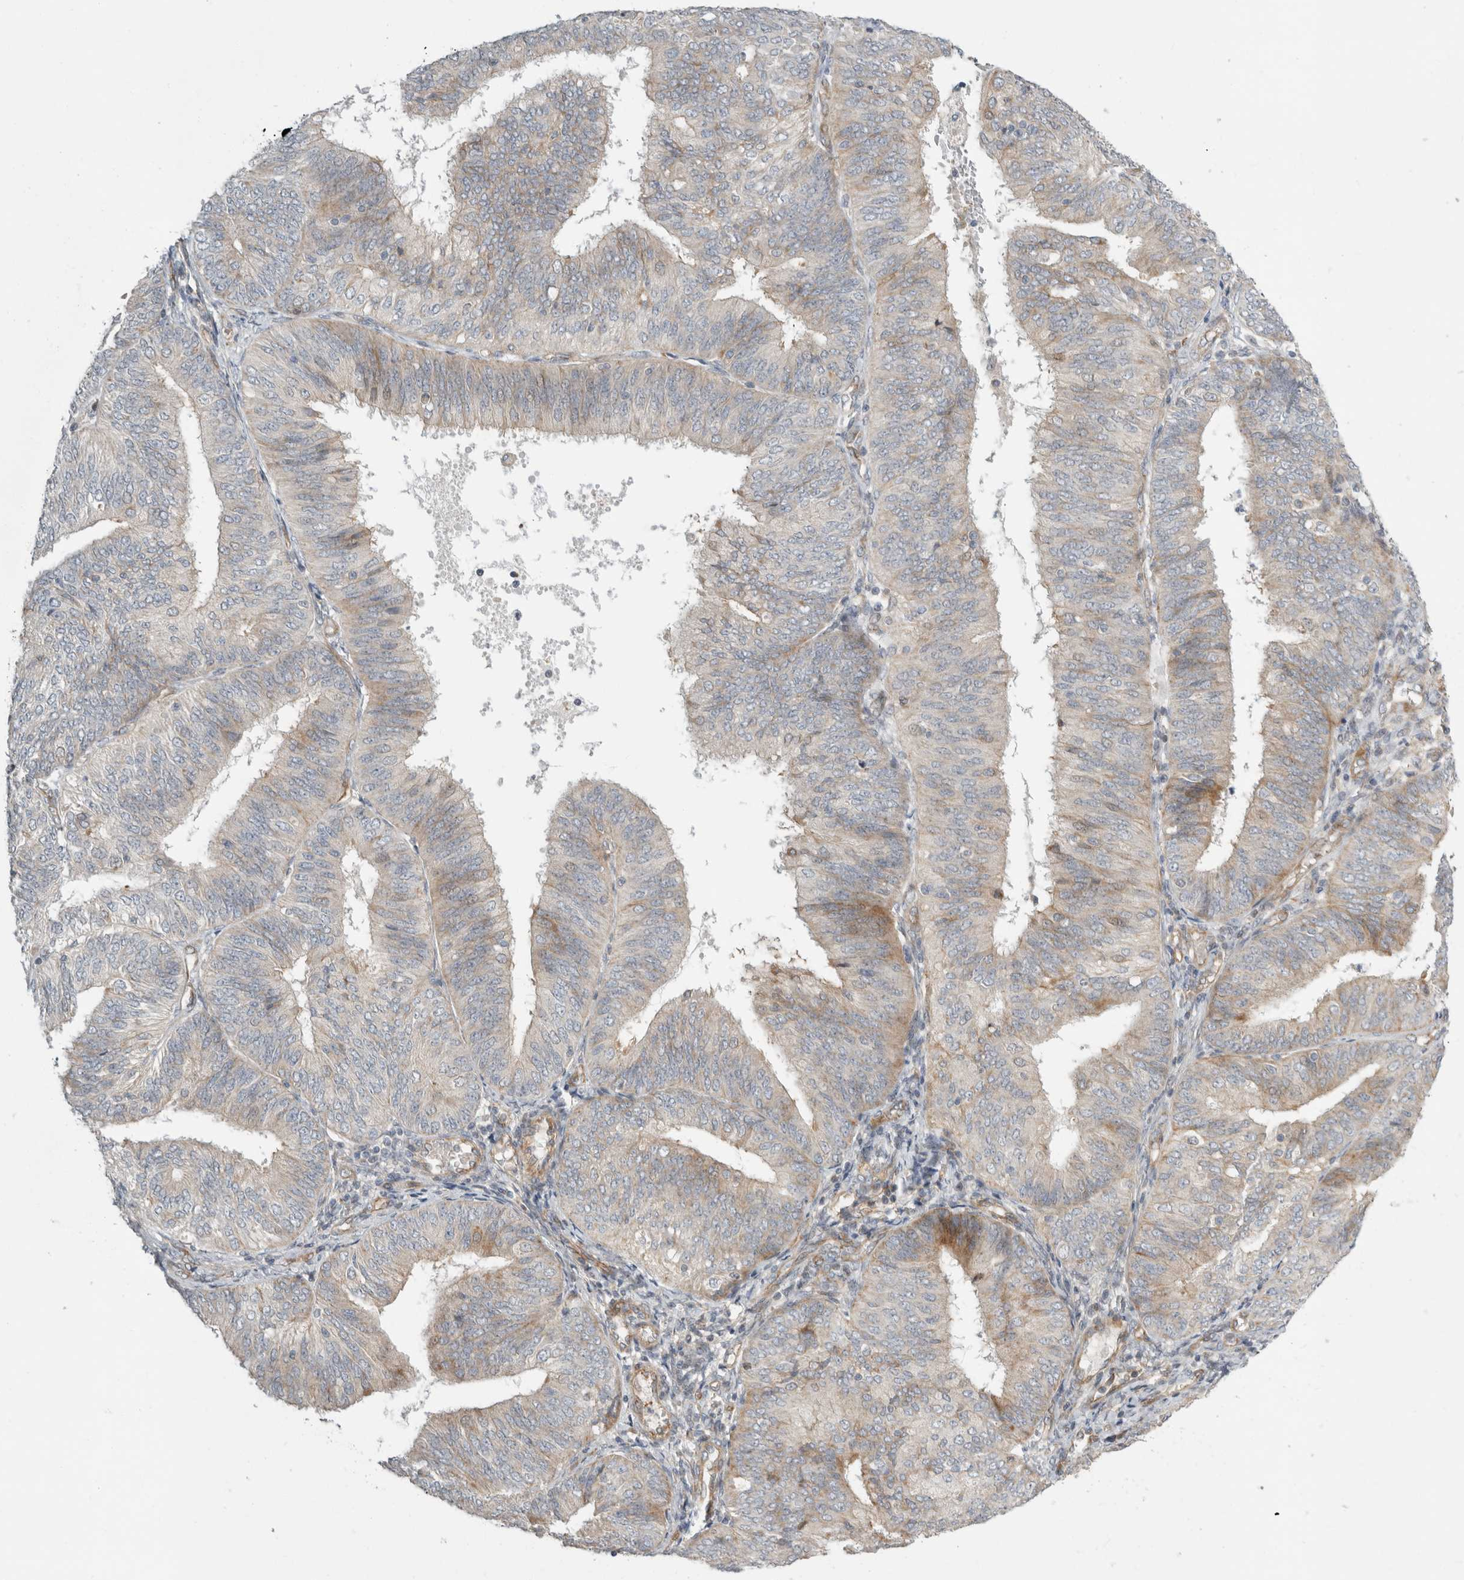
{"staining": {"intensity": "moderate", "quantity": "<25%", "location": "cytoplasmic/membranous"}, "tissue": "endometrial cancer", "cell_type": "Tumor cells", "image_type": "cancer", "snomed": [{"axis": "morphology", "description": "Adenocarcinoma, NOS"}, {"axis": "topography", "description": "Endometrium"}], "caption": "DAB (3,3'-diaminobenzidine) immunohistochemical staining of human endometrial cancer displays moderate cytoplasmic/membranous protein expression in about <25% of tumor cells.", "gene": "KPNA5", "patient": {"sex": "female", "age": 58}}